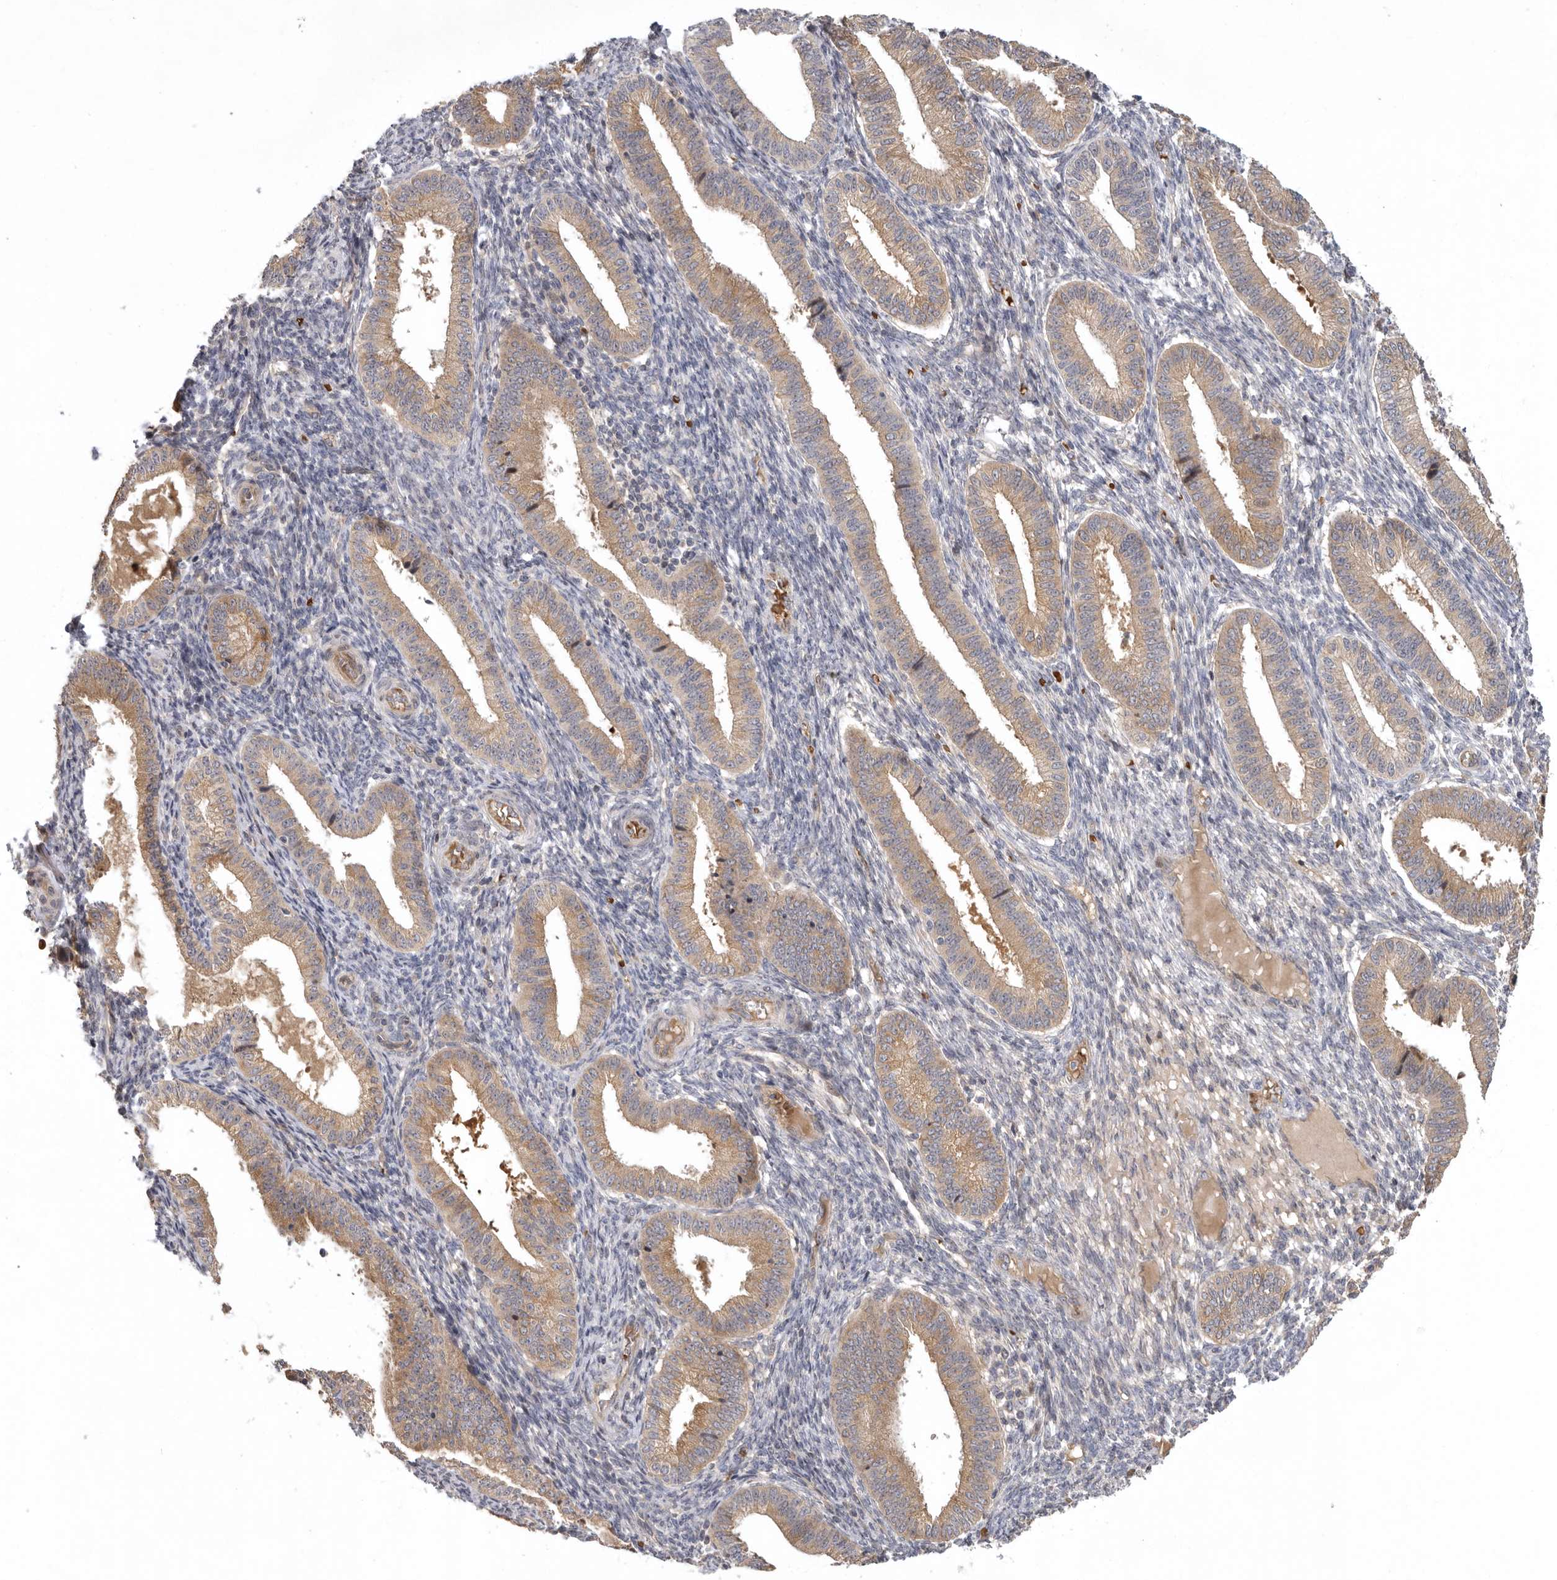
{"staining": {"intensity": "negative", "quantity": "none", "location": "none"}, "tissue": "endometrium", "cell_type": "Cells in endometrial stroma", "image_type": "normal", "snomed": [{"axis": "morphology", "description": "Normal tissue, NOS"}, {"axis": "topography", "description": "Endometrium"}], "caption": "The immunohistochemistry histopathology image has no significant expression in cells in endometrial stroma of endometrium. The staining was performed using DAB to visualize the protein expression in brown, while the nuclei were stained in blue with hematoxylin (Magnification: 20x).", "gene": "KIF2B", "patient": {"sex": "female", "age": 39}}